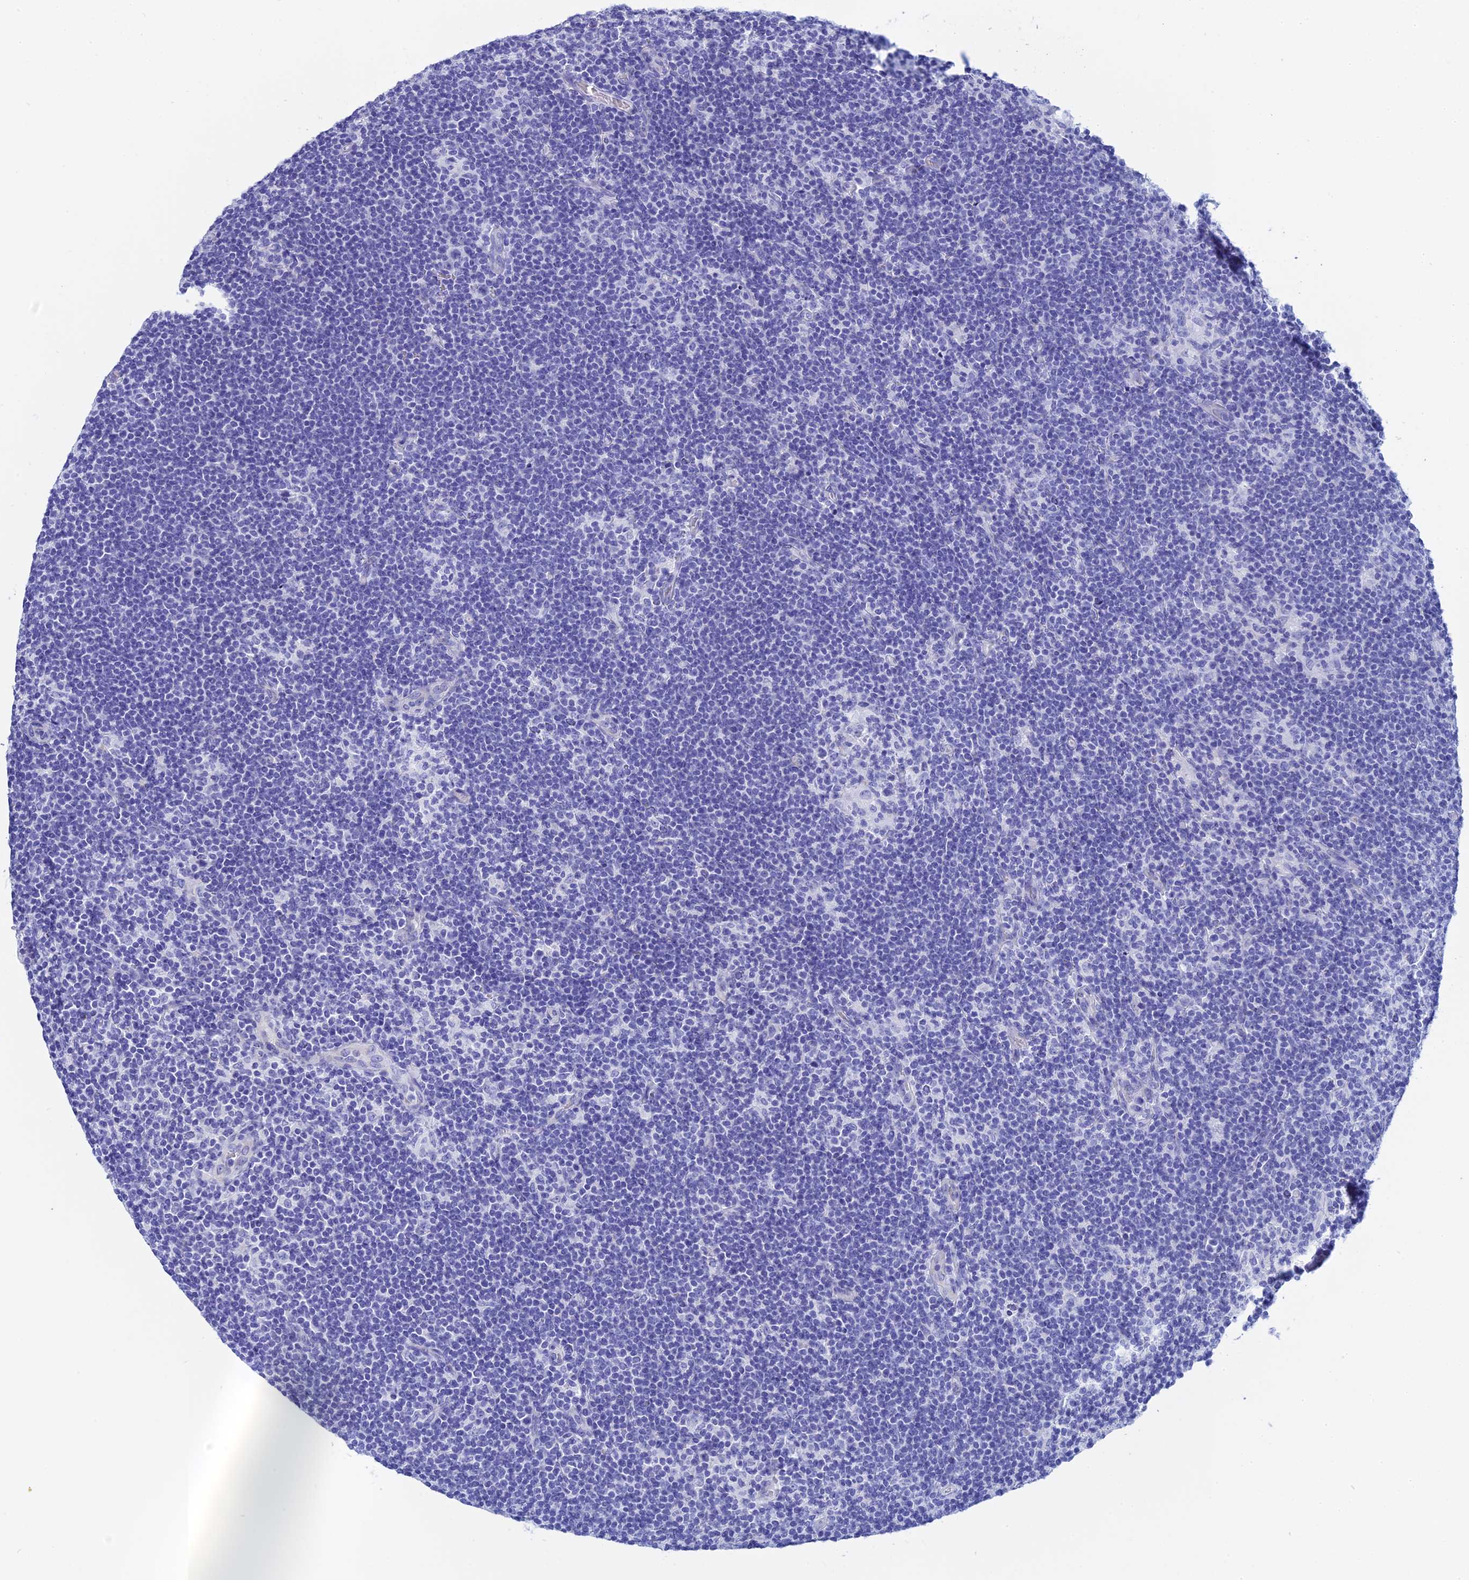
{"staining": {"intensity": "negative", "quantity": "none", "location": "none"}, "tissue": "lymphoma", "cell_type": "Tumor cells", "image_type": "cancer", "snomed": [{"axis": "morphology", "description": "Hodgkin's disease, NOS"}, {"axis": "topography", "description": "Lymph node"}], "caption": "An image of human Hodgkin's disease is negative for staining in tumor cells.", "gene": "TEX101", "patient": {"sex": "female", "age": 57}}